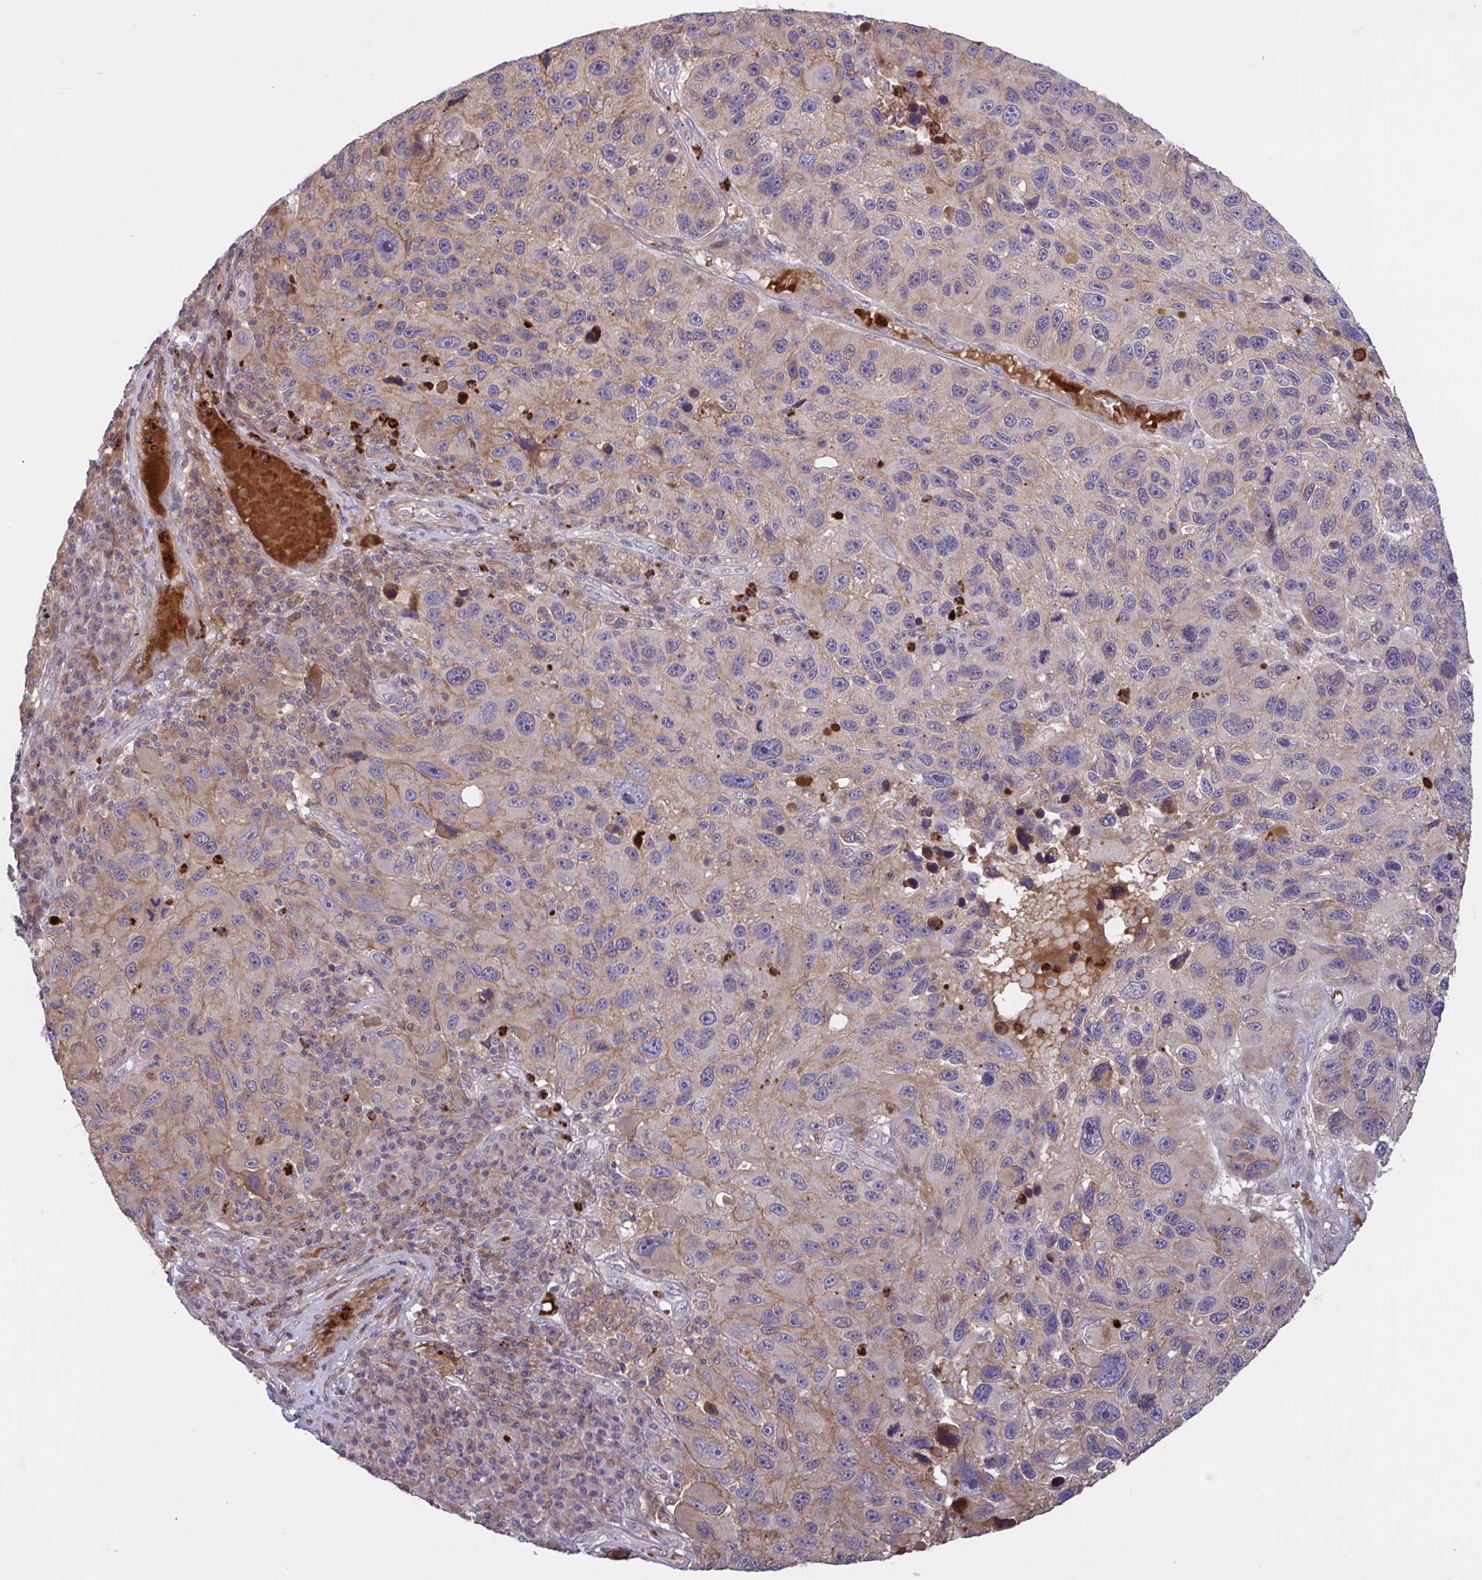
{"staining": {"intensity": "weak", "quantity": "25%-75%", "location": "cytoplasmic/membranous"}, "tissue": "melanoma", "cell_type": "Tumor cells", "image_type": "cancer", "snomed": [{"axis": "morphology", "description": "Malignant melanoma, NOS"}, {"axis": "topography", "description": "Skin"}], "caption": "Immunohistochemical staining of melanoma reveals low levels of weak cytoplasmic/membranous expression in approximately 25%-75% of tumor cells.", "gene": "IL1R1", "patient": {"sex": "male", "age": 53}}